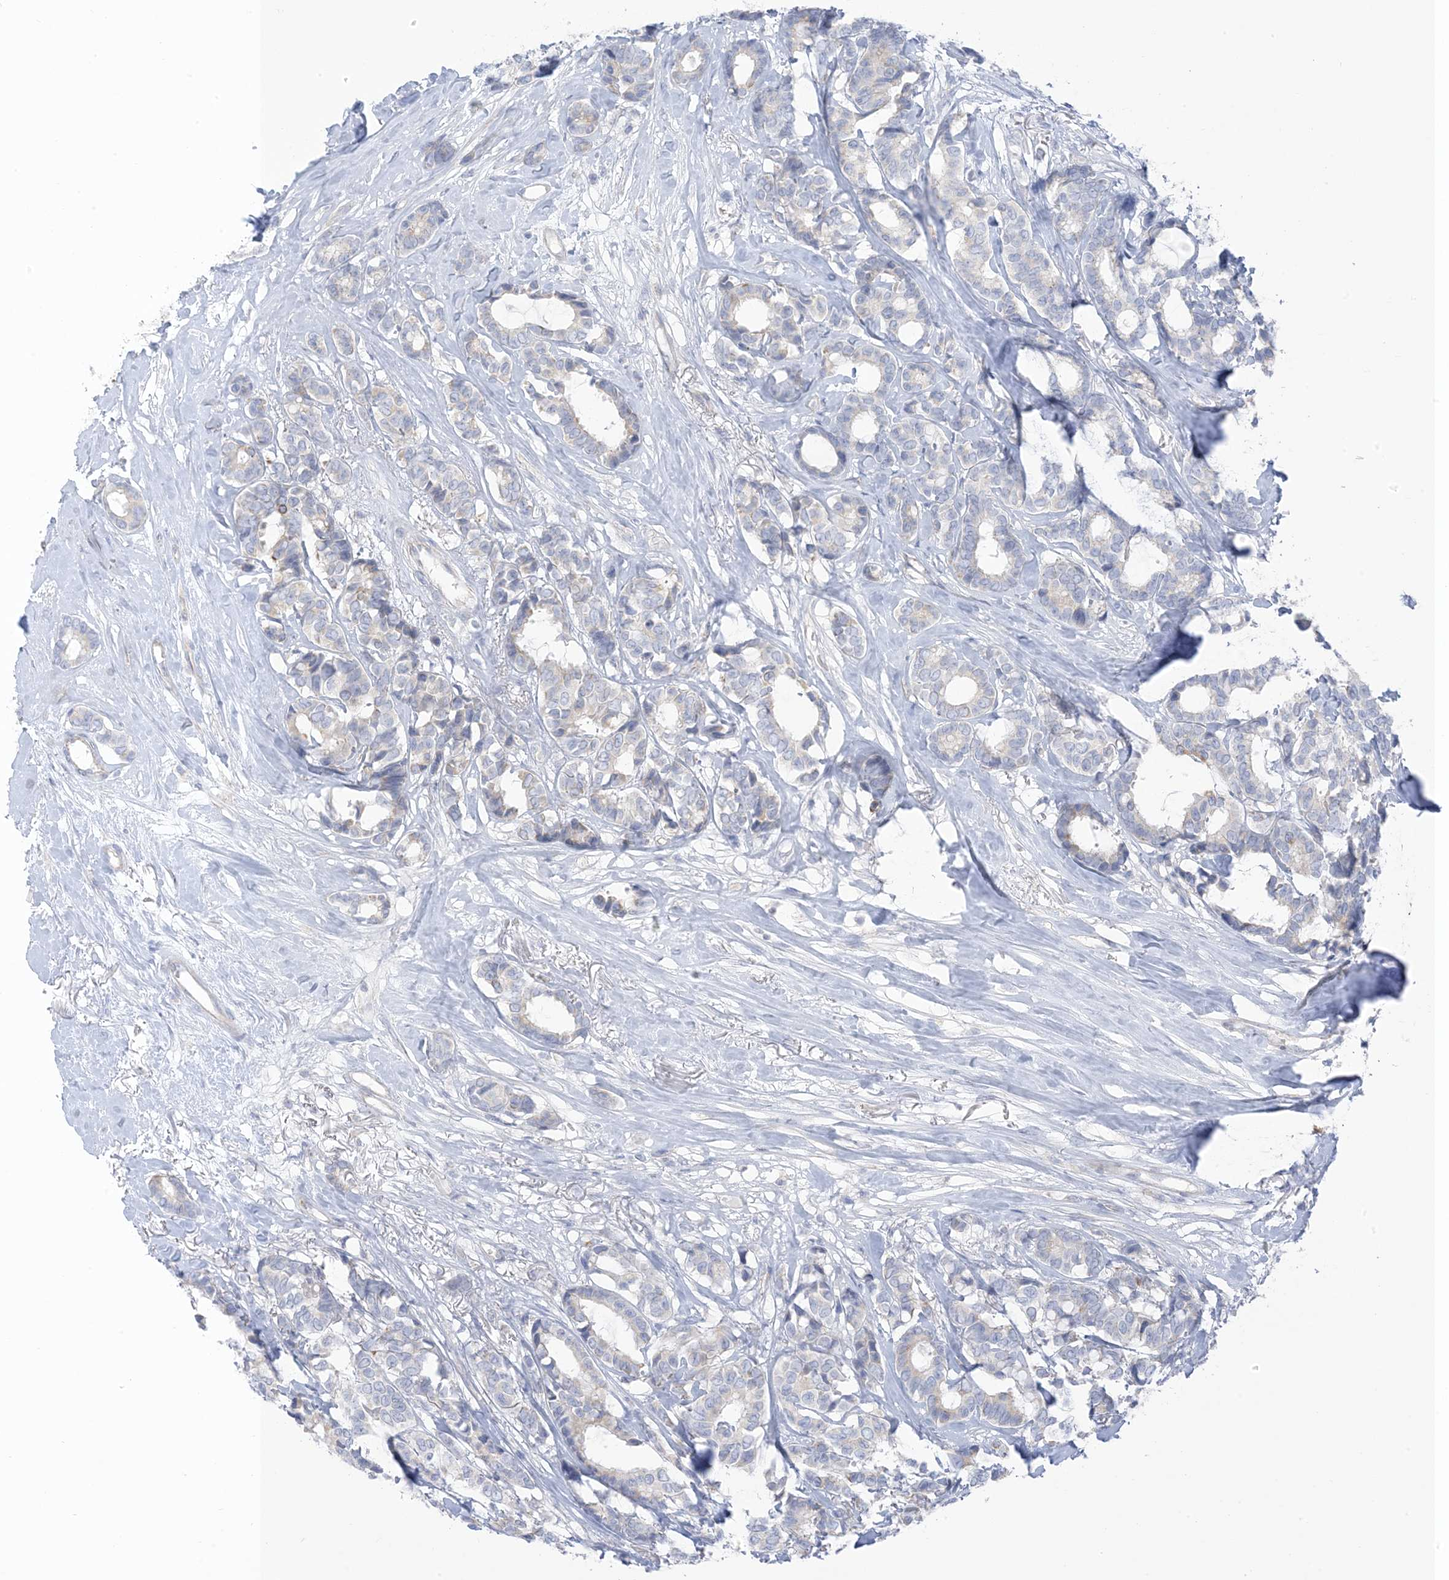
{"staining": {"intensity": "negative", "quantity": "none", "location": "none"}, "tissue": "breast cancer", "cell_type": "Tumor cells", "image_type": "cancer", "snomed": [{"axis": "morphology", "description": "Duct carcinoma"}, {"axis": "topography", "description": "Breast"}], "caption": "Immunohistochemistry (IHC) of intraductal carcinoma (breast) exhibits no expression in tumor cells. (DAB immunohistochemistry with hematoxylin counter stain).", "gene": "XIRP2", "patient": {"sex": "female", "age": 87}}